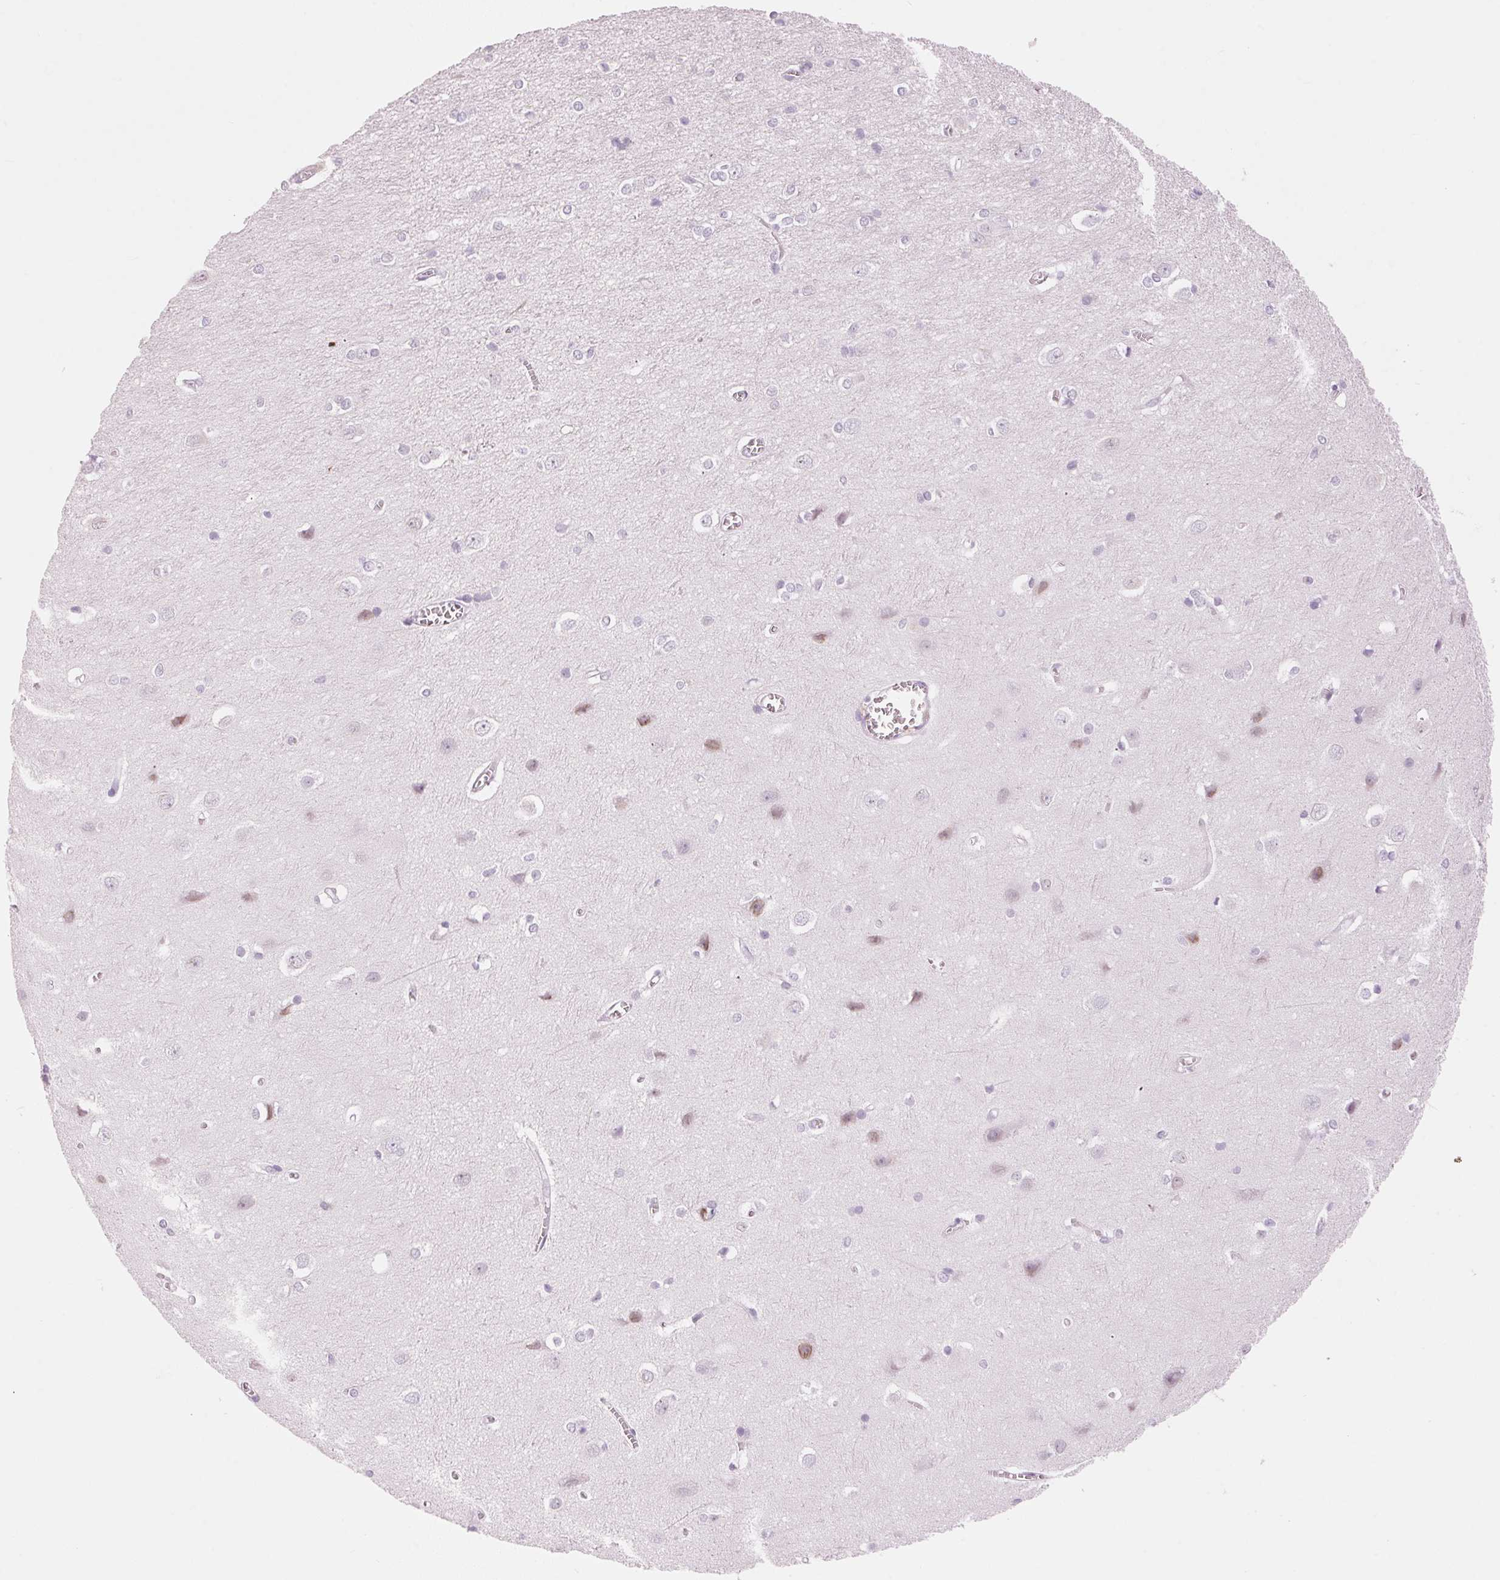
{"staining": {"intensity": "negative", "quantity": "none", "location": "none"}, "tissue": "cerebral cortex", "cell_type": "Endothelial cells", "image_type": "normal", "snomed": [{"axis": "morphology", "description": "Normal tissue, NOS"}, {"axis": "topography", "description": "Cerebral cortex"}], "caption": "High magnification brightfield microscopy of normal cerebral cortex stained with DAB (brown) and counterstained with hematoxylin (blue): endothelial cells show no significant expression.", "gene": "KLK7", "patient": {"sex": "male", "age": 37}}